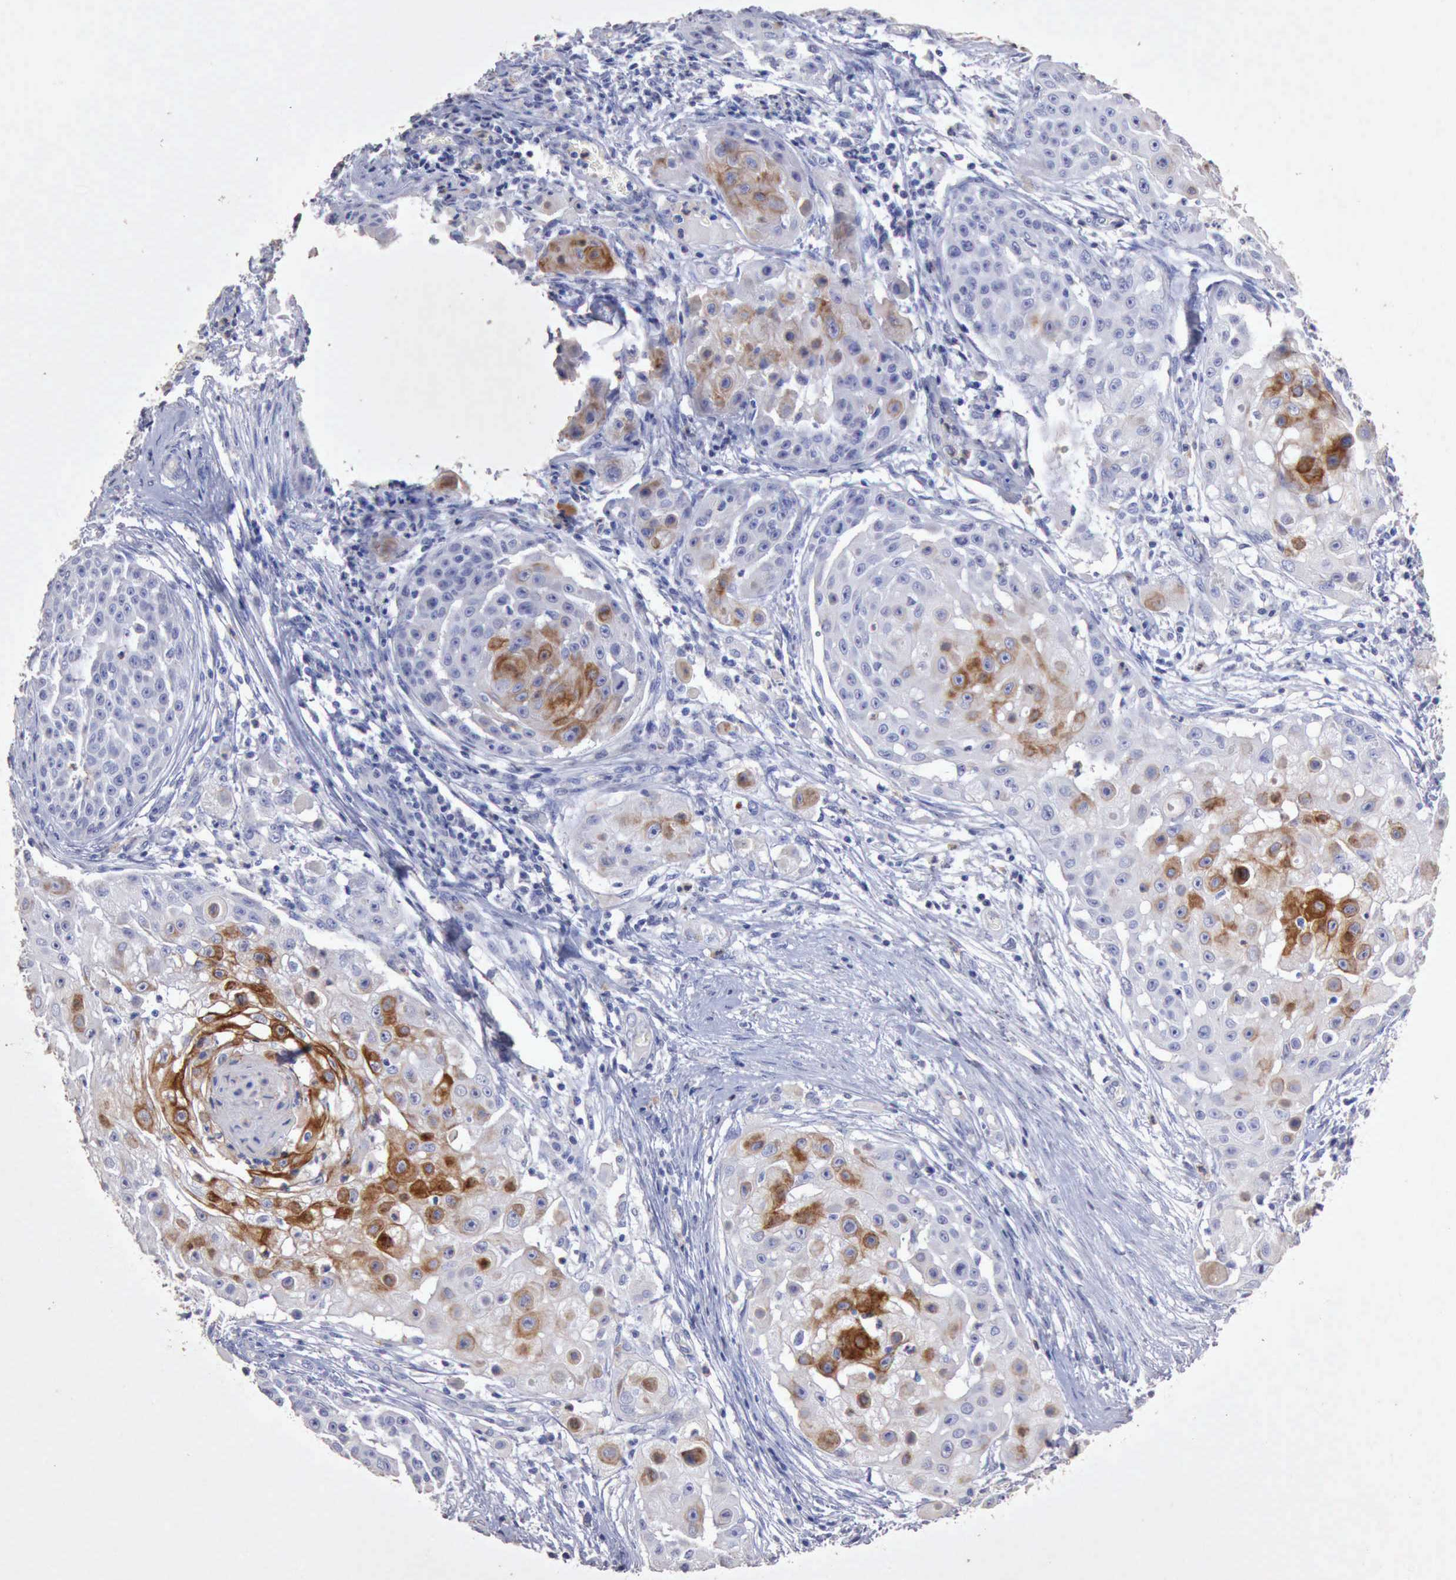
{"staining": {"intensity": "strong", "quantity": "<25%", "location": "cytoplasmic/membranous"}, "tissue": "skin cancer", "cell_type": "Tumor cells", "image_type": "cancer", "snomed": [{"axis": "morphology", "description": "Squamous cell carcinoma, NOS"}, {"axis": "topography", "description": "Skin"}], "caption": "DAB immunohistochemical staining of skin cancer (squamous cell carcinoma) demonstrates strong cytoplasmic/membranous protein staining in approximately <25% of tumor cells.", "gene": "KRT6B", "patient": {"sex": "female", "age": 57}}